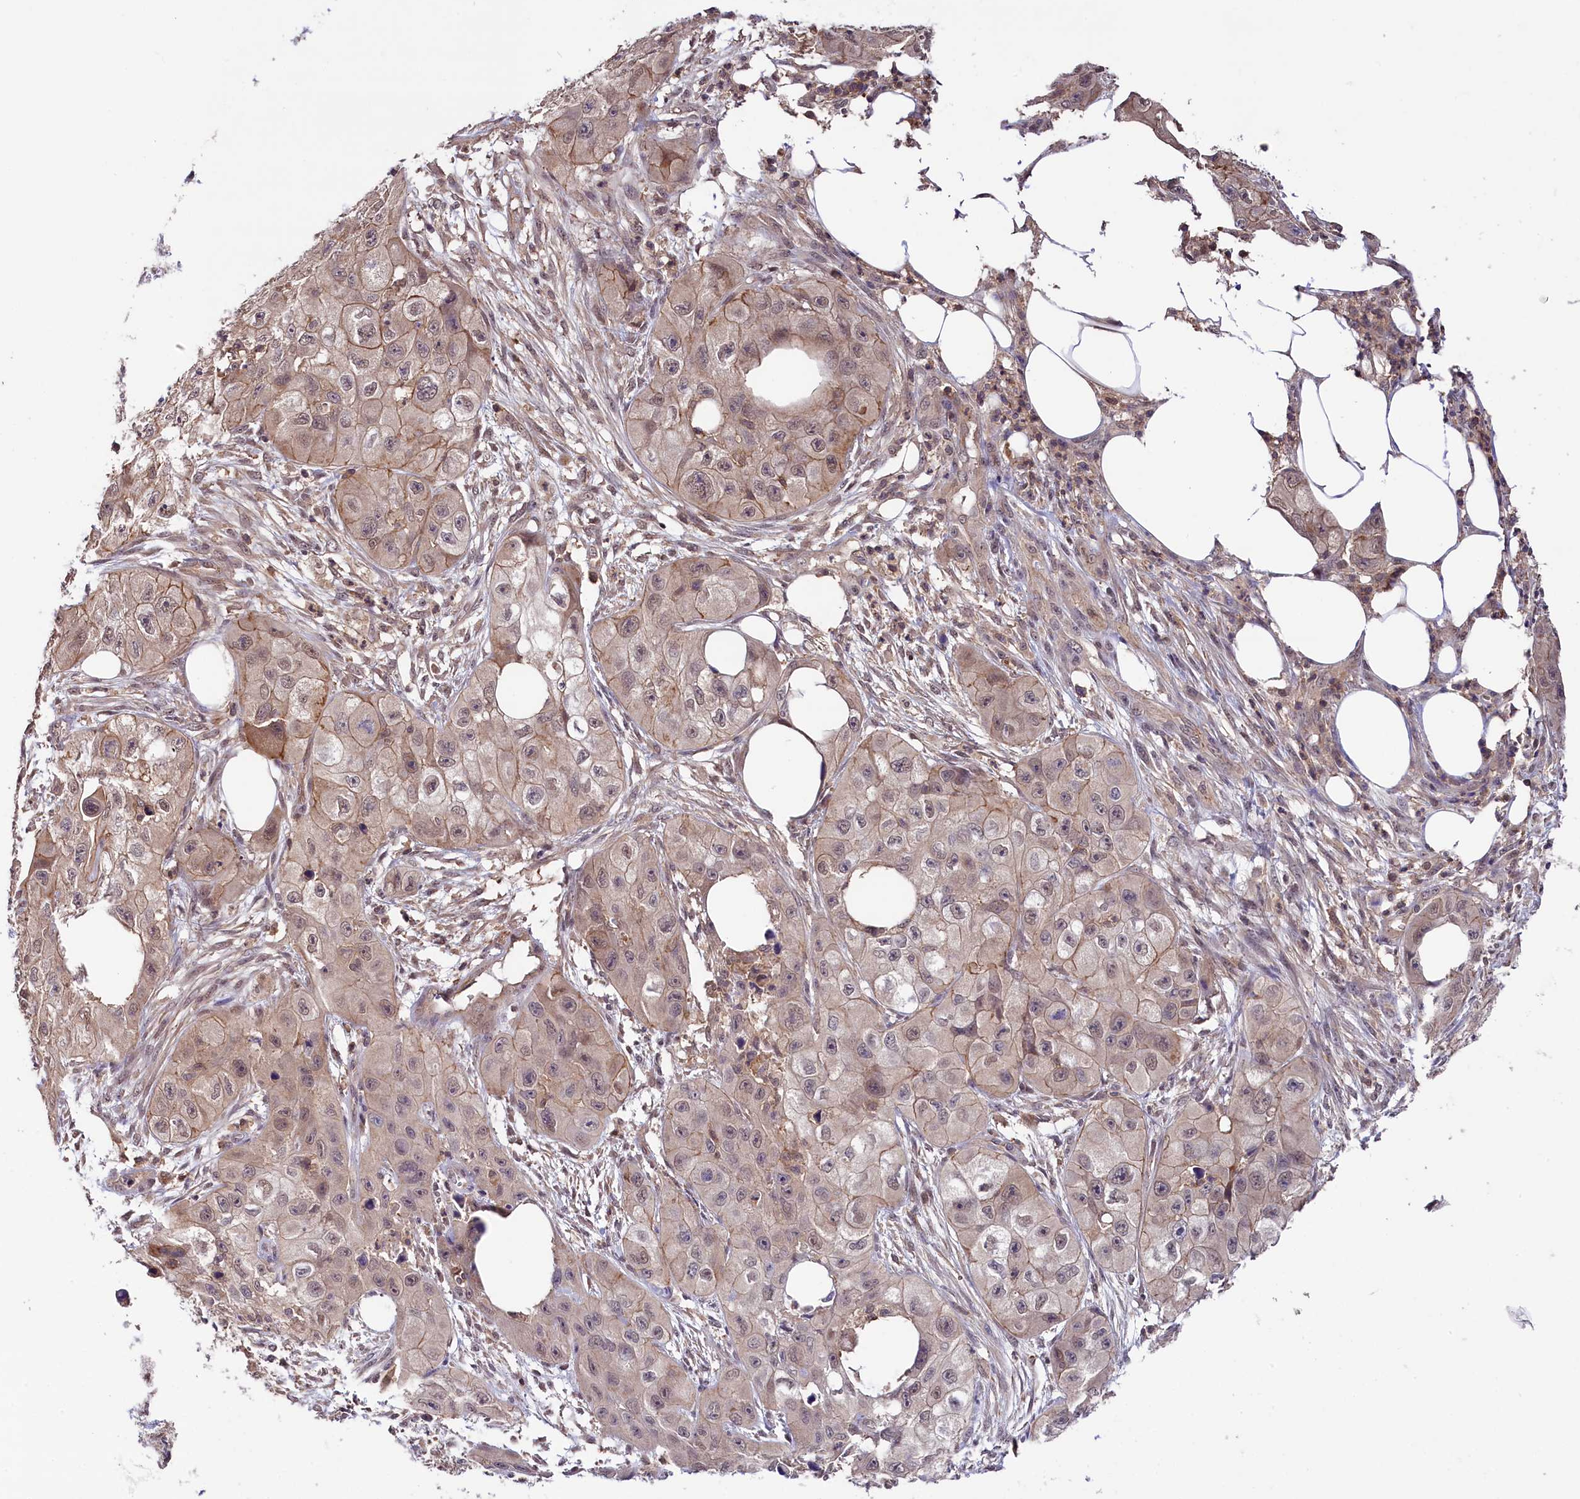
{"staining": {"intensity": "weak", "quantity": "25%-75%", "location": "cytoplasmic/membranous"}, "tissue": "skin cancer", "cell_type": "Tumor cells", "image_type": "cancer", "snomed": [{"axis": "morphology", "description": "Squamous cell carcinoma, NOS"}, {"axis": "topography", "description": "Skin"}, {"axis": "topography", "description": "Subcutis"}], "caption": "An image of human squamous cell carcinoma (skin) stained for a protein demonstrates weak cytoplasmic/membranous brown staining in tumor cells.", "gene": "SKIDA1", "patient": {"sex": "male", "age": 73}}